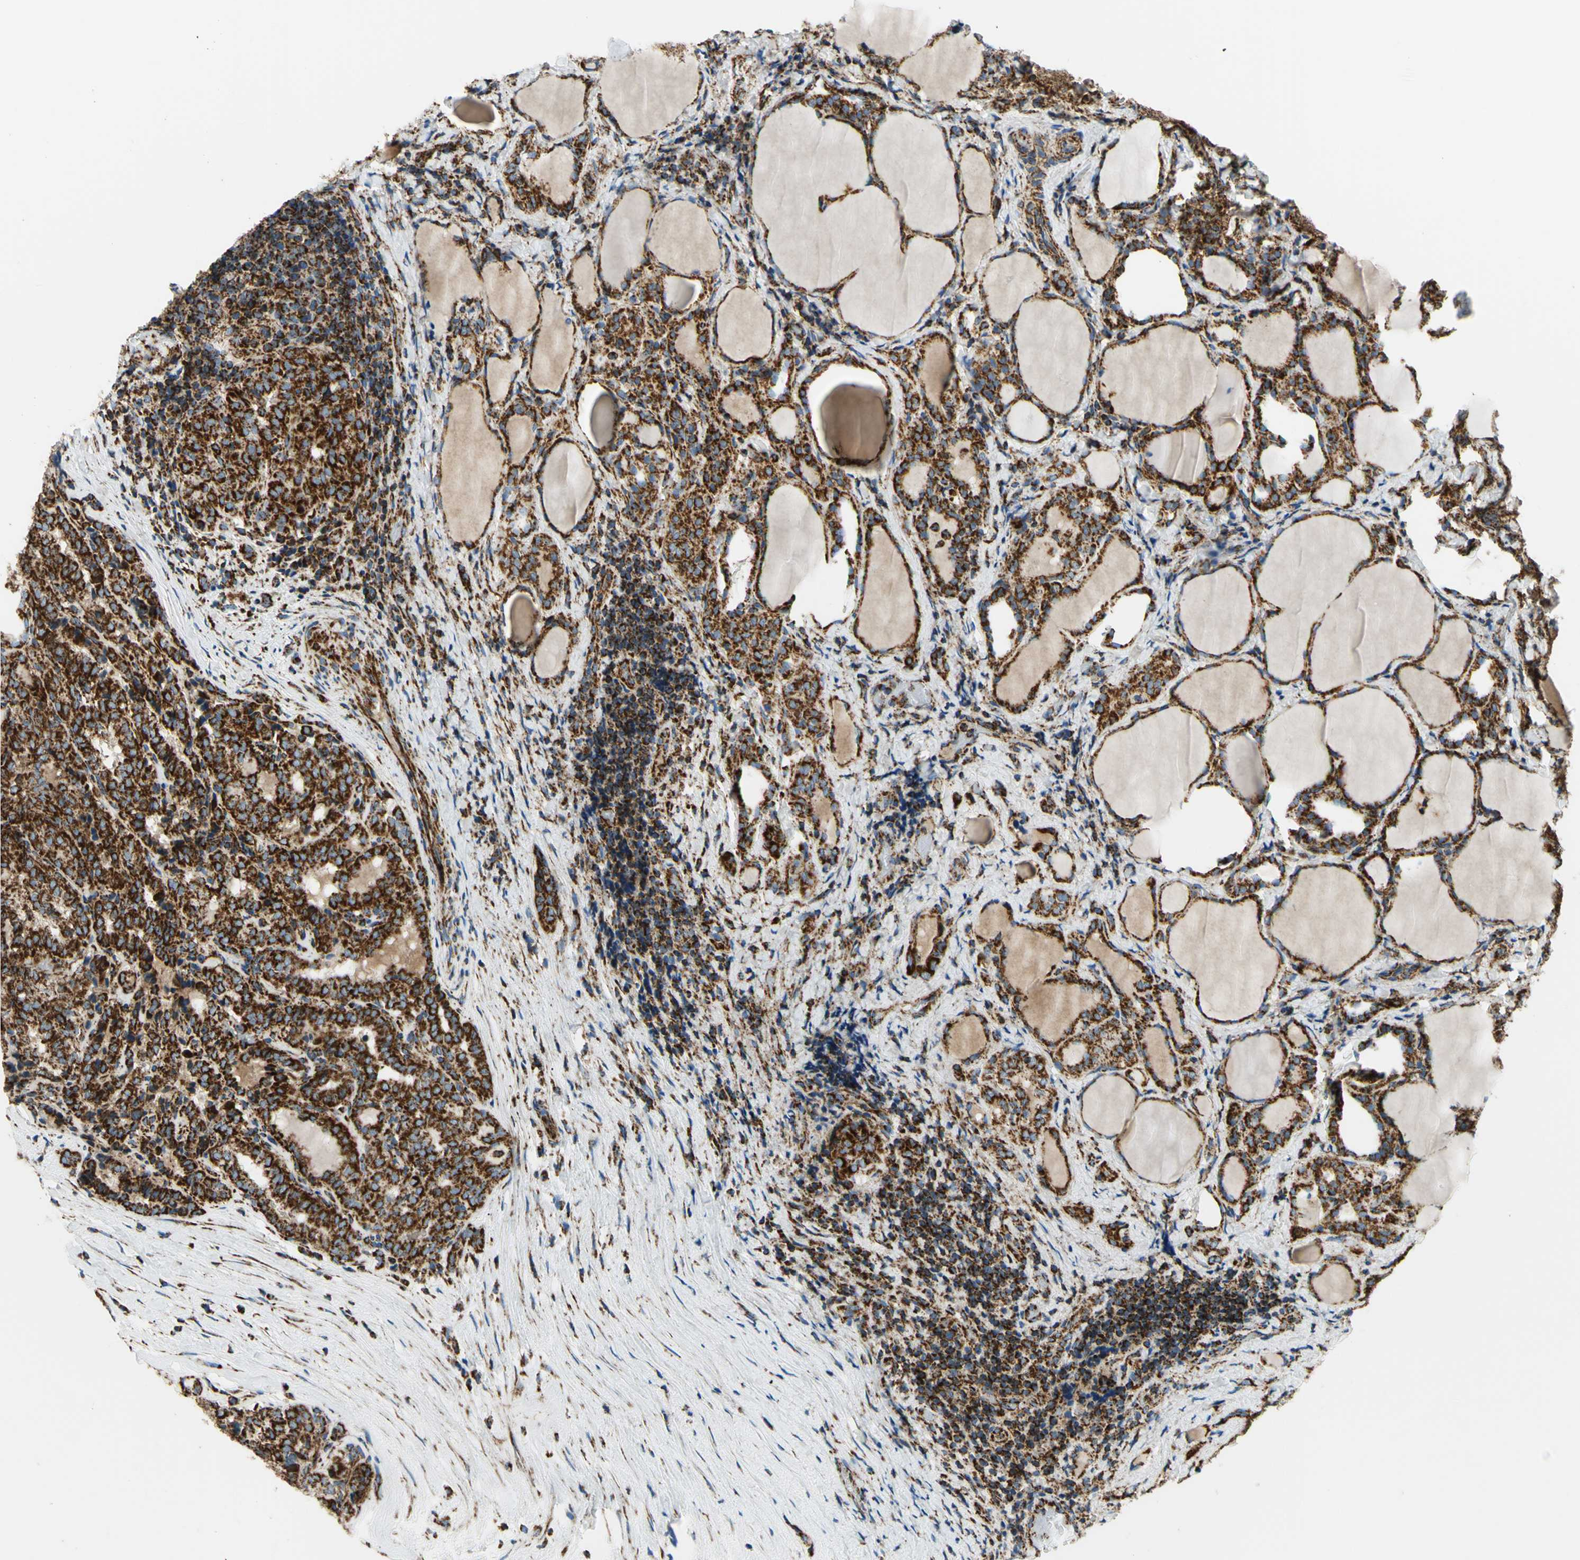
{"staining": {"intensity": "strong", "quantity": ">75%", "location": "cytoplasmic/membranous"}, "tissue": "thyroid cancer", "cell_type": "Tumor cells", "image_type": "cancer", "snomed": [{"axis": "morphology", "description": "Normal tissue, NOS"}, {"axis": "morphology", "description": "Papillary adenocarcinoma, NOS"}, {"axis": "topography", "description": "Thyroid gland"}], "caption": "IHC histopathology image of neoplastic tissue: thyroid cancer (papillary adenocarcinoma) stained using IHC shows high levels of strong protein expression localized specifically in the cytoplasmic/membranous of tumor cells, appearing as a cytoplasmic/membranous brown color.", "gene": "MAVS", "patient": {"sex": "female", "age": 30}}